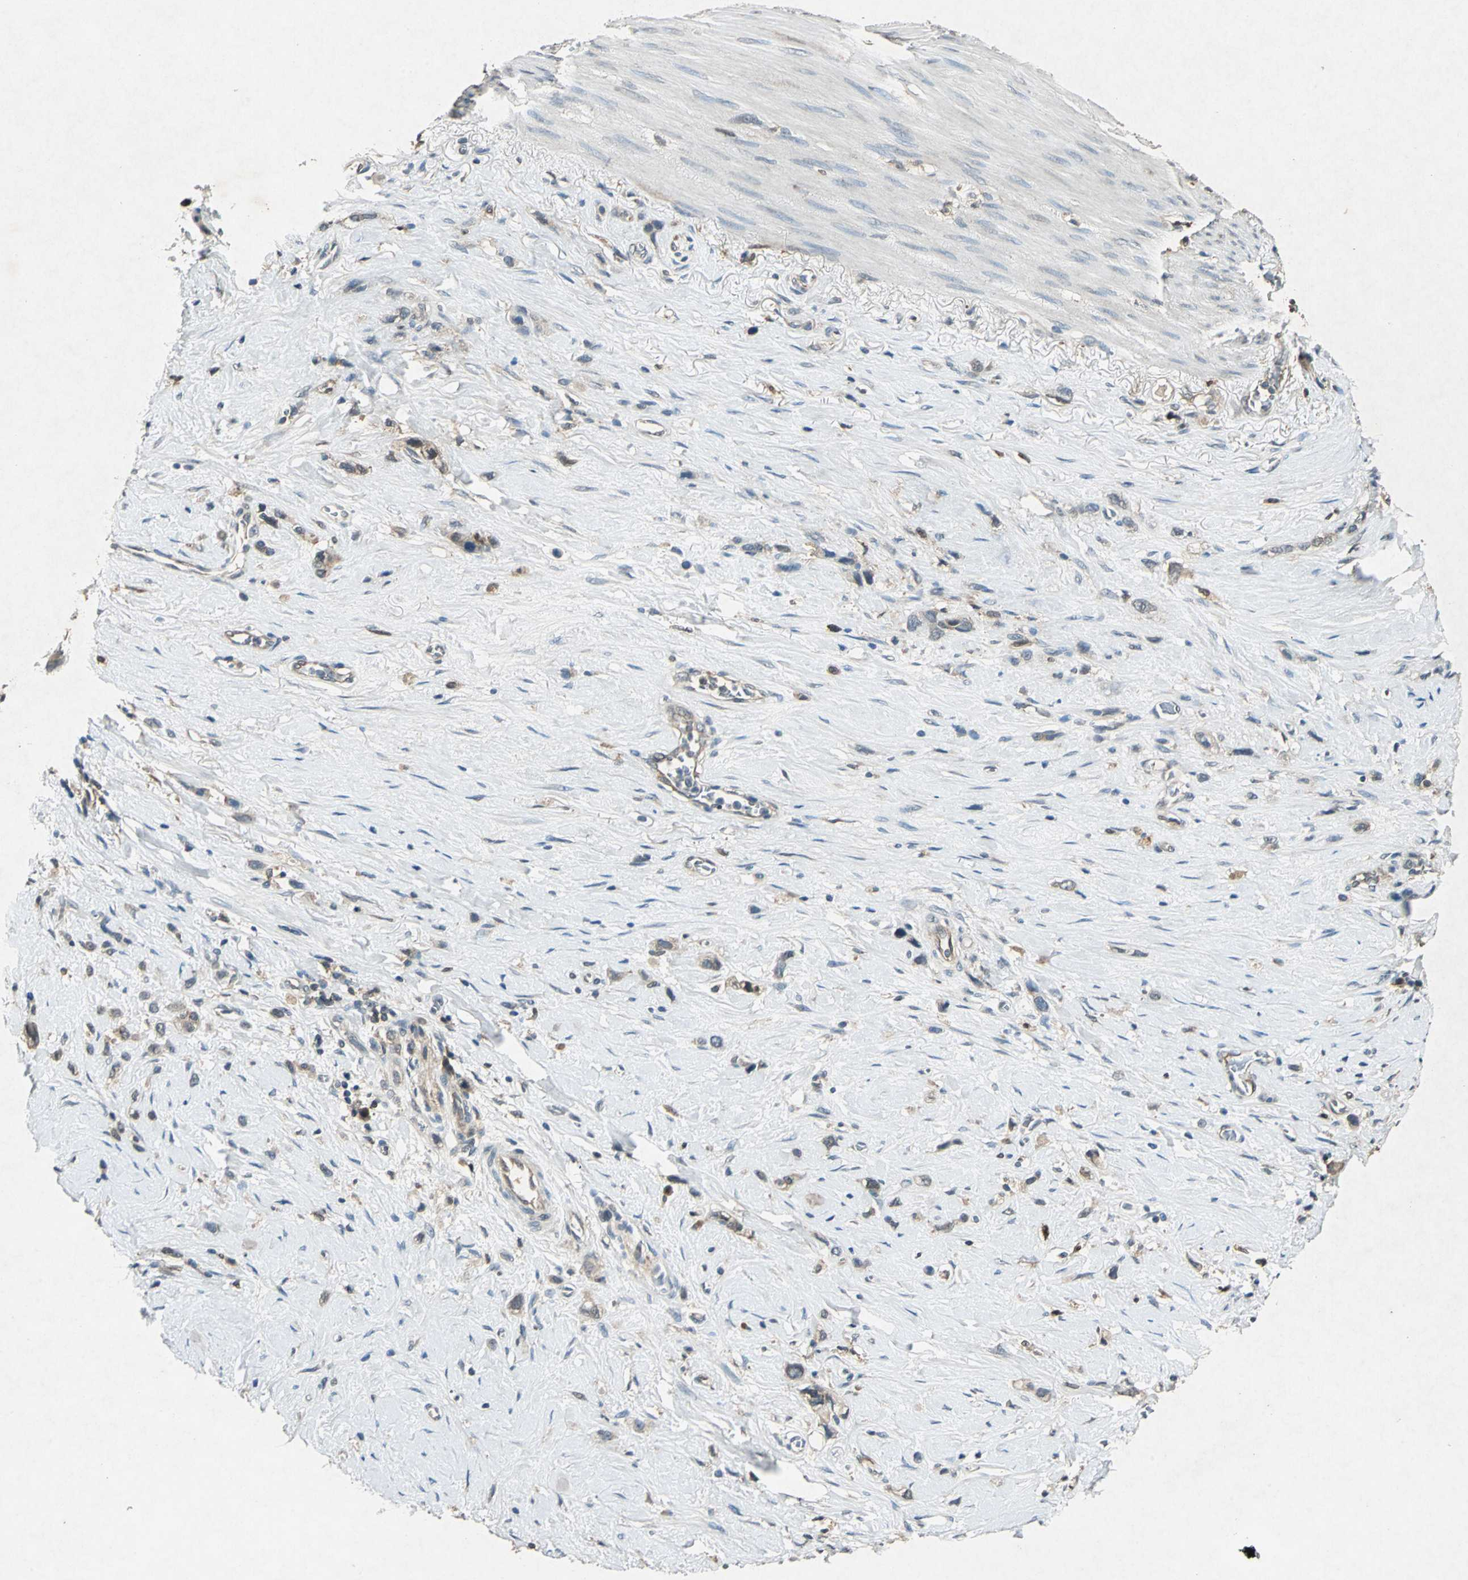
{"staining": {"intensity": "moderate", "quantity": ">75%", "location": "cytoplasmic/membranous"}, "tissue": "stomach cancer", "cell_type": "Tumor cells", "image_type": "cancer", "snomed": [{"axis": "morphology", "description": "Normal tissue, NOS"}, {"axis": "morphology", "description": "Adenocarcinoma, NOS"}, {"axis": "morphology", "description": "Adenocarcinoma, High grade"}, {"axis": "topography", "description": "Stomach, upper"}, {"axis": "topography", "description": "Stomach"}], "caption": "High-magnification brightfield microscopy of stomach cancer (adenocarcinoma) stained with DAB (3,3'-diaminobenzidine) (brown) and counterstained with hematoxylin (blue). tumor cells exhibit moderate cytoplasmic/membranous expression is present in approximately>75% of cells.", "gene": "RRM2B", "patient": {"sex": "female", "age": 65}}